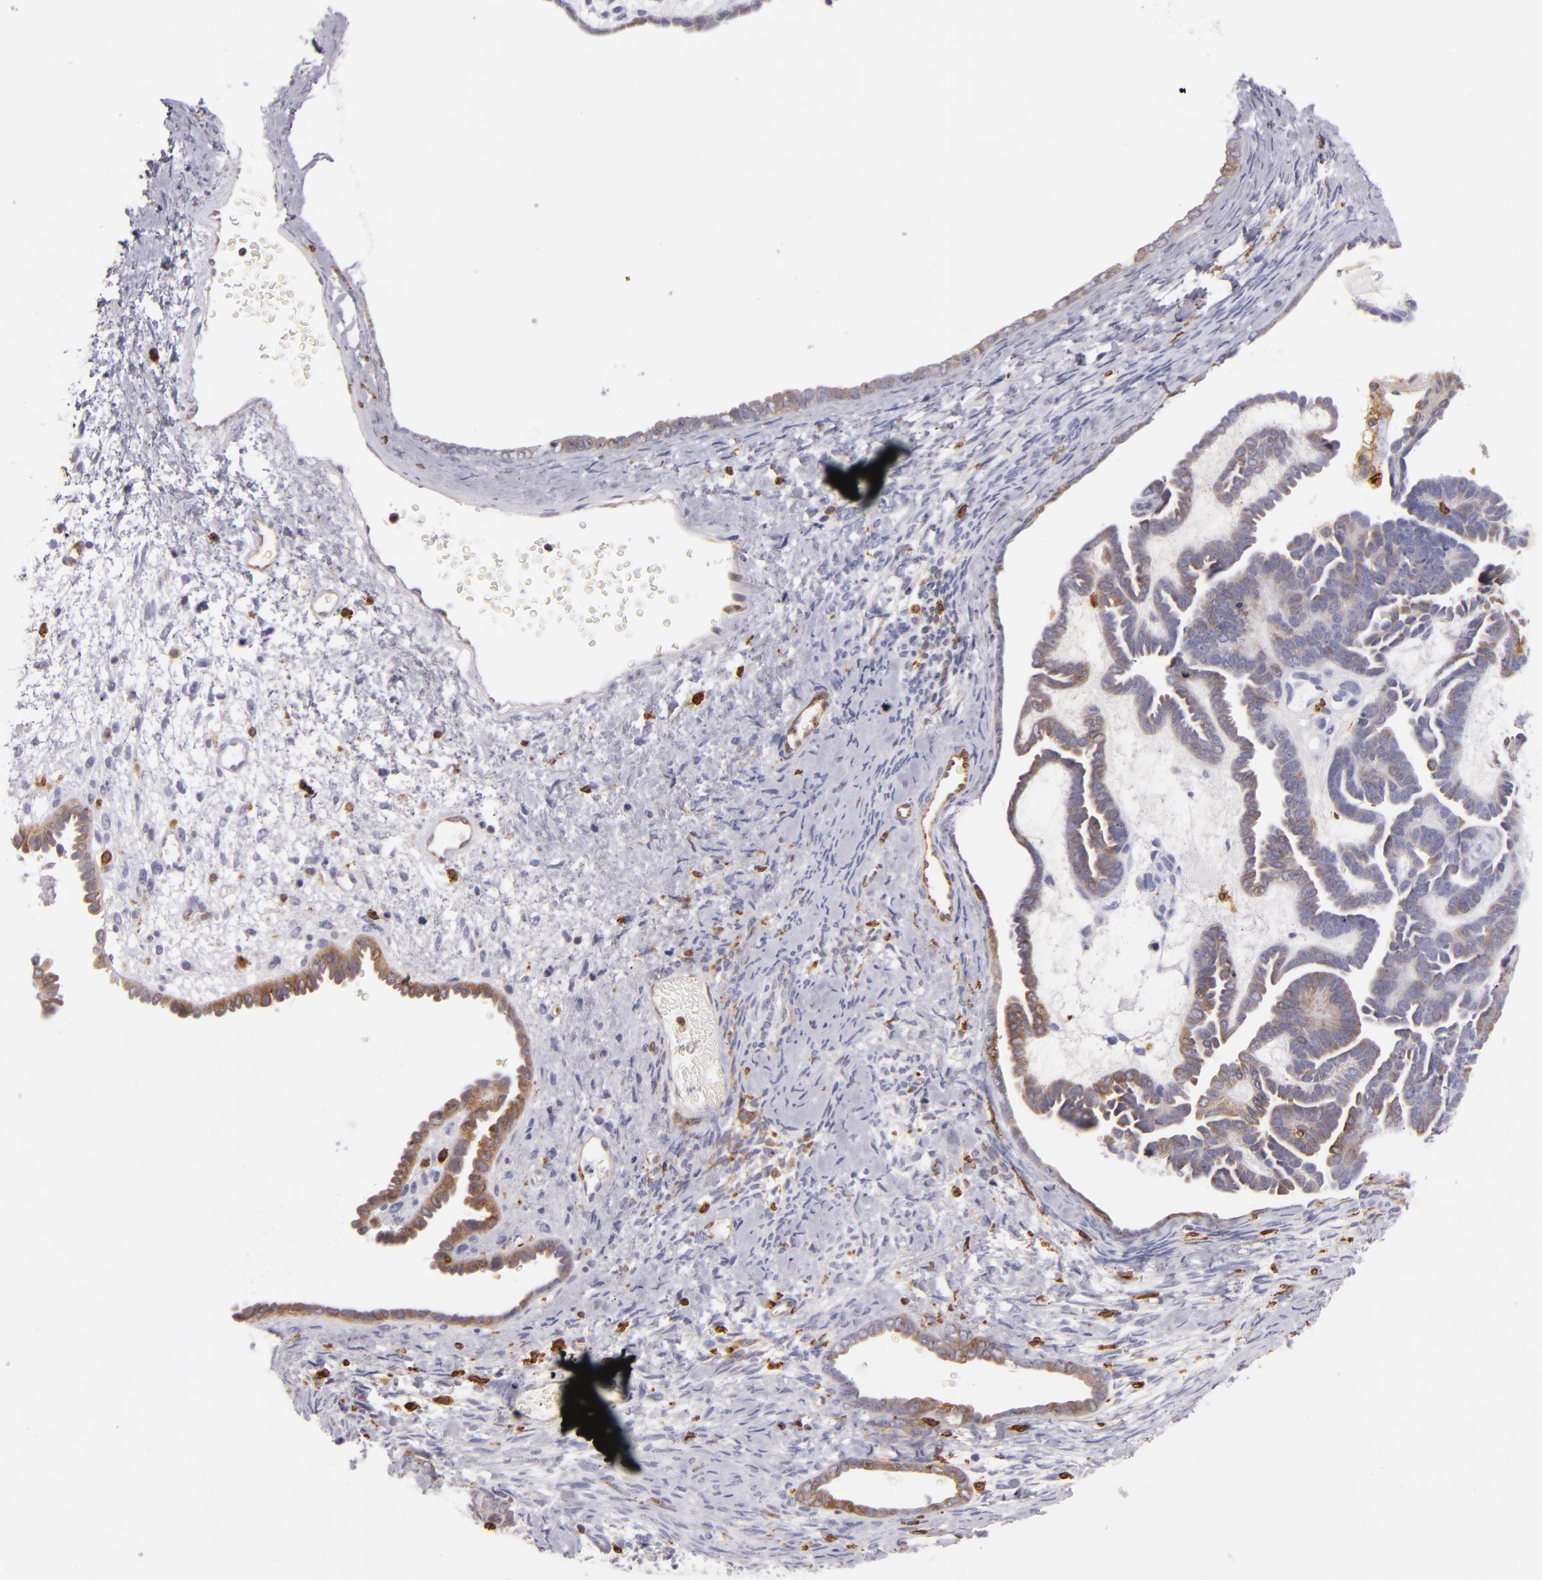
{"staining": {"intensity": "moderate", "quantity": "25%-75%", "location": "cytoplasmic/membranous"}, "tissue": "endometrial cancer", "cell_type": "Tumor cells", "image_type": "cancer", "snomed": [{"axis": "morphology", "description": "Neoplasm, malignant, NOS"}, {"axis": "topography", "description": "Endometrium"}], "caption": "Endometrial cancer (neoplasm (malignant)) was stained to show a protein in brown. There is medium levels of moderate cytoplasmic/membranous positivity in approximately 25%-75% of tumor cells. (Stains: DAB in brown, nuclei in blue, Microscopy: brightfield microscopy at high magnification).", "gene": "CD74", "patient": {"sex": "female", "age": 74}}